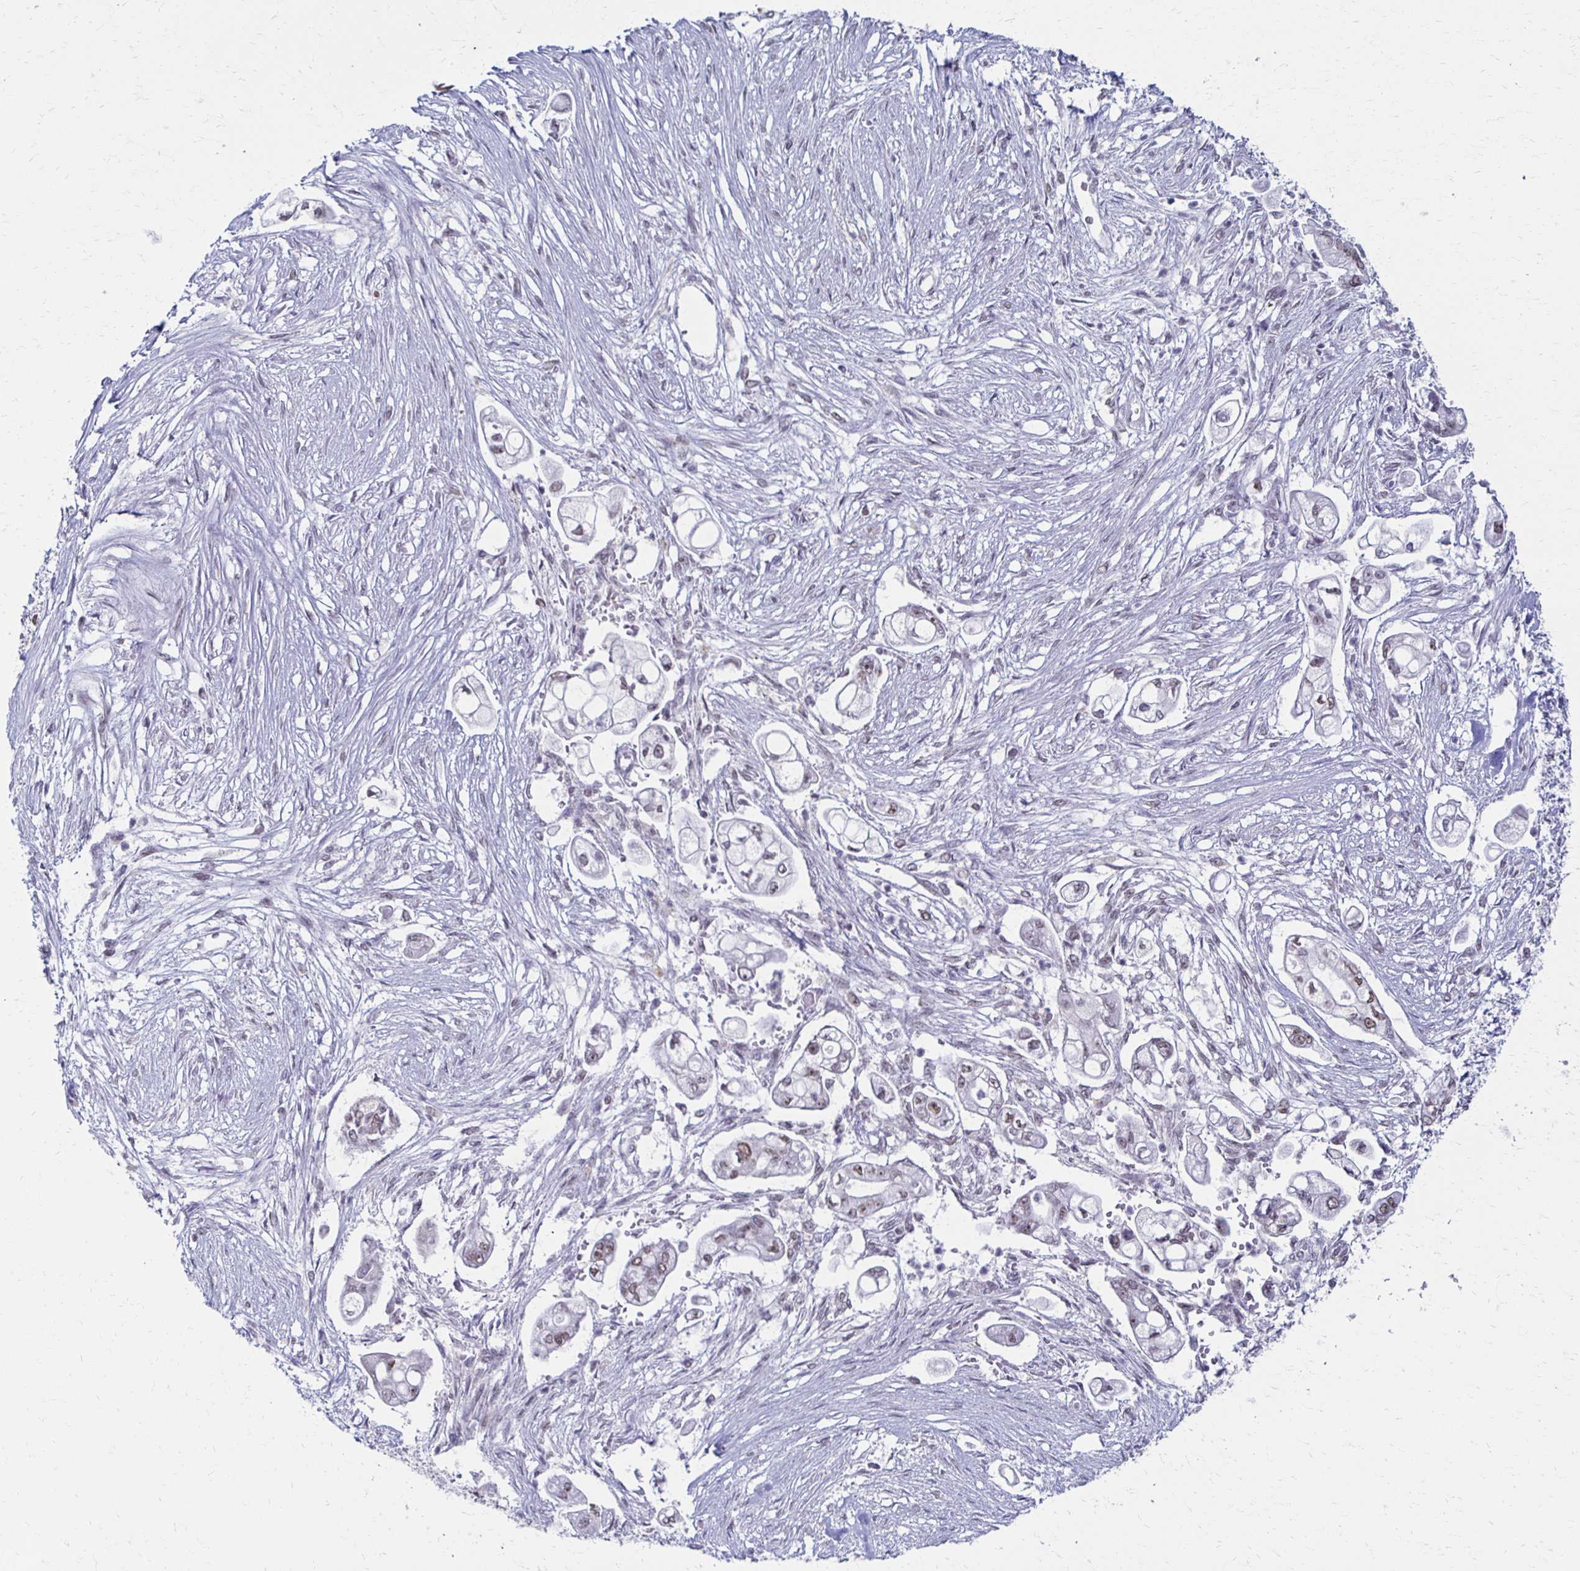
{"staining": {"intensity": "moderate", "quantity": "25%-75%", "location": "nuclear"}, "tissue": "pancreatic cancer", "cell_type": "Tumor cells", "image_type": "cancer", "snomed": [{"axis": "morphology", "description": "Adenocarcinoma, NOS"}, {"axis": "topography", "description": "Pancreas"}], "caption": "Brown immunohistochemical staining in pancreatic cancer reveals moderate nuclear positivity in about 25%-75% of tumor cells.", "gene": "IRF7", "patient": {"sex": "female", "age": 69}}